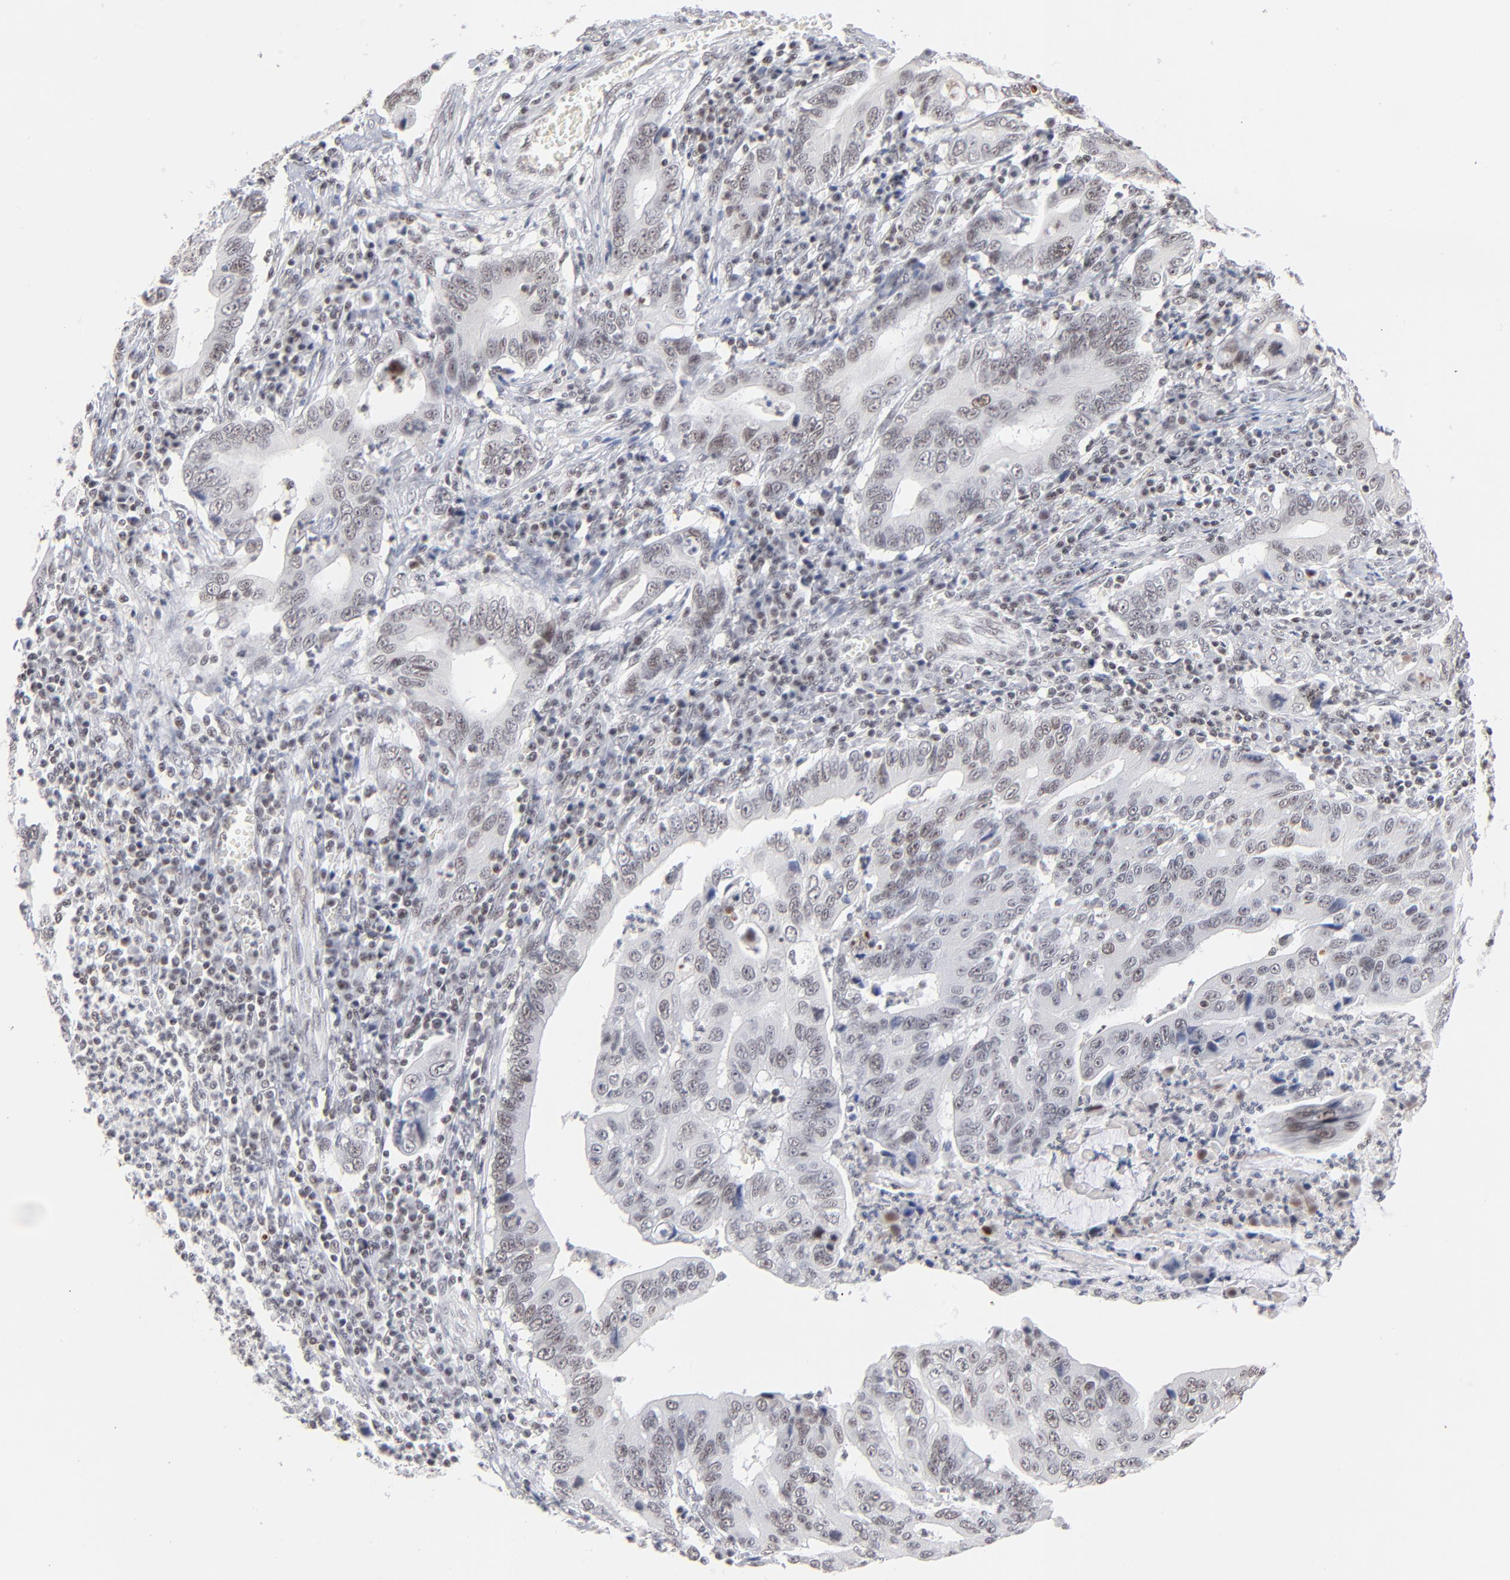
{"staining": {"intensity": "weak", "quantity": "25%-75%", "location": "nuclear"}, "tissue": "stomach cancer", "cell_type": "Tumor cells", "image_type": "cancer", "snomed": [{"axis": "morphology", "description": "Adenocarcinoma, NOS"}, {"axis": "topography", "description": "Stomach, upper"}], "caption": "Tumor cells reveal low levels of weak nuclear positivity in about 25%-75% of cells in stomach cancer.", "gene": "ZNF143", "patient": {"sex": "male", "age": 63}}